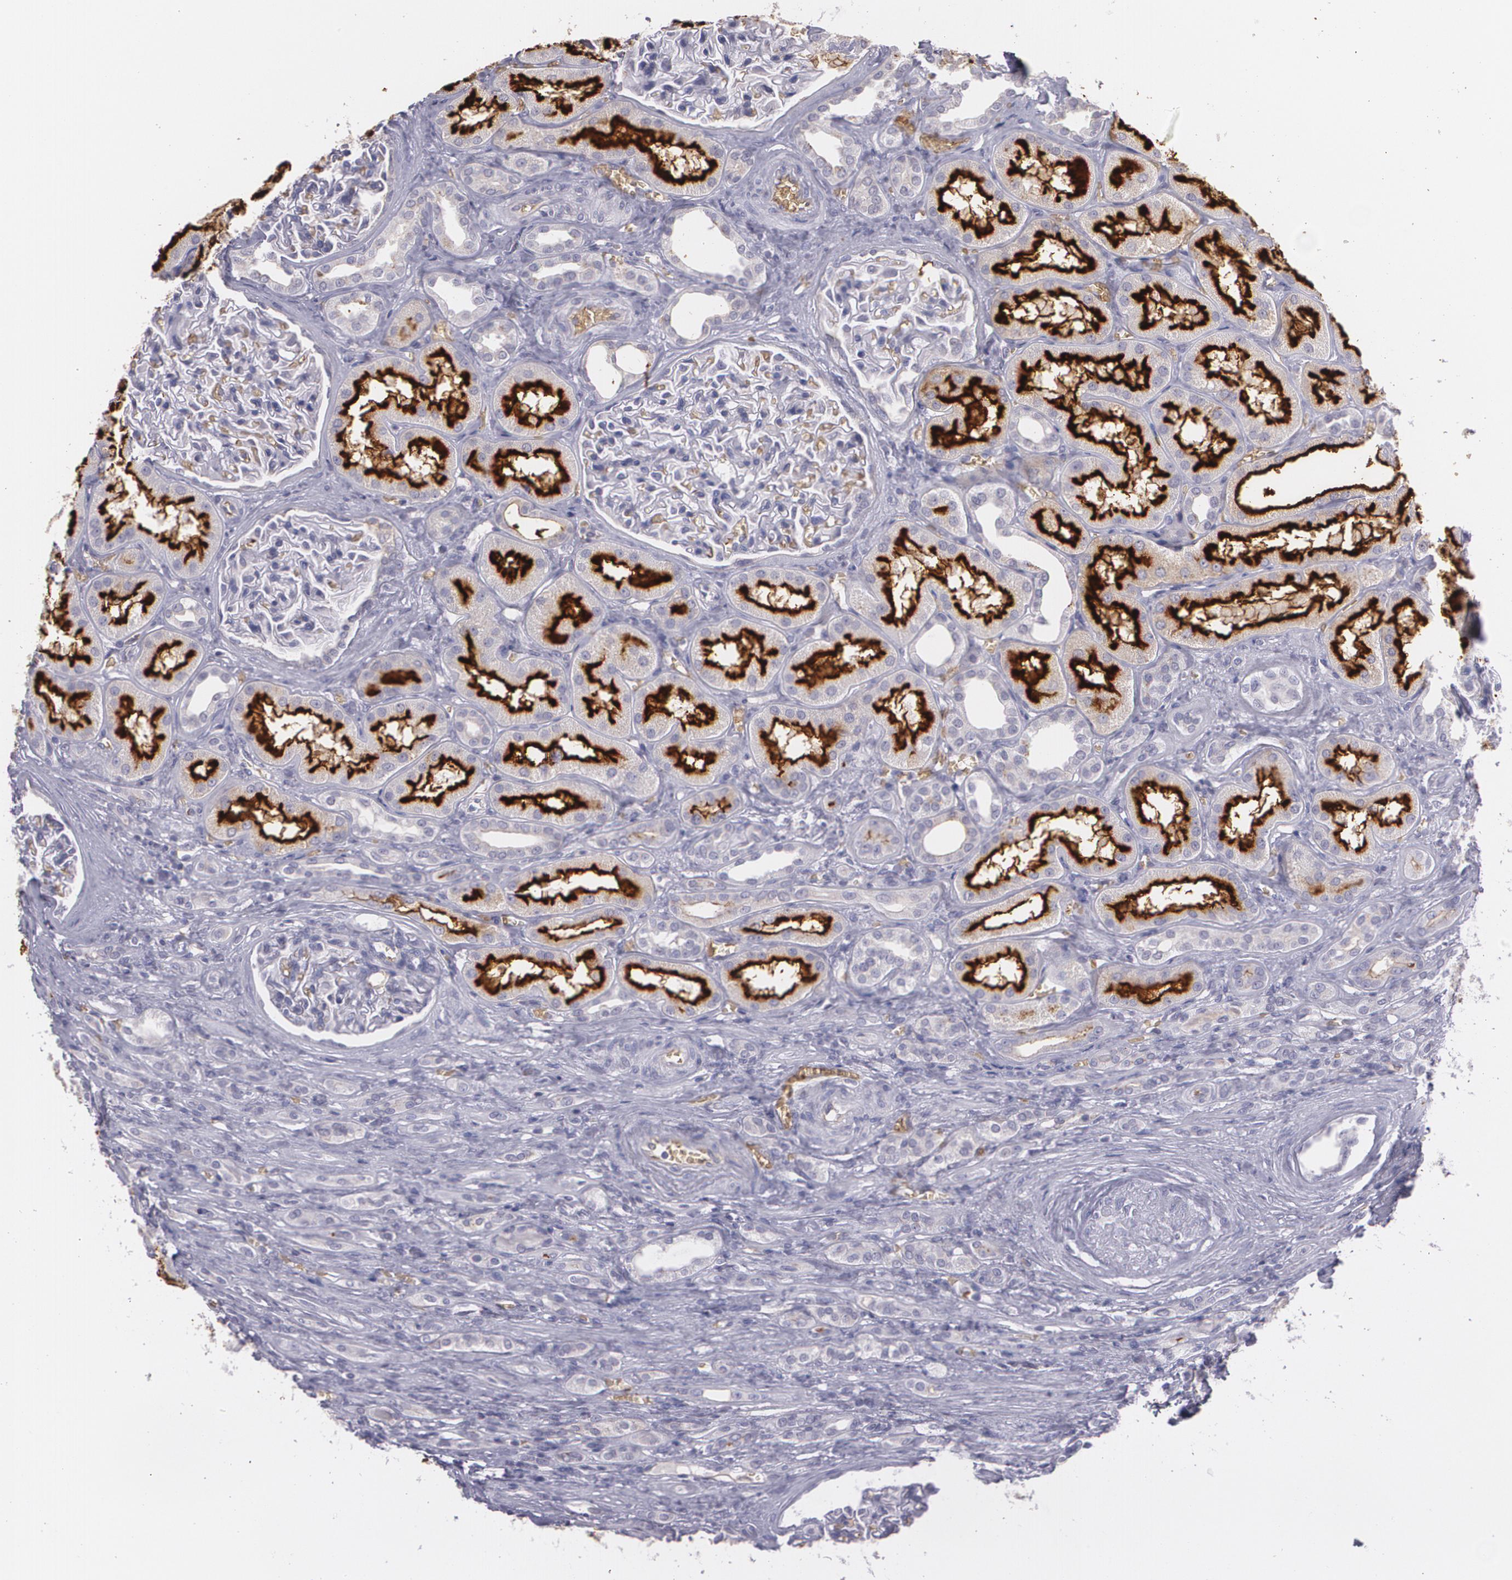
{"staining": {"intensity": "moderate", "quantity": ">75%", "location": "cytoplasmic/membranous"}, "tissue": "renal cancer", "cell_type": "Tumor cells", "image_type": "cancer", "snomed": [{"axis": "morphology", "description": "Adenocarcinoma, NOS"}, {"axis": "topography", "description": "Kidney"}], "caption": "Protein expression analysis of human renal cancer (adenocarcinoma) reveals moderate cytoplasmic/membranous positivity in approximately >75% of tumor cells. The staining was performed using DAB (3,3'-diaminobenzidine) to visualize the protein expression in brown, while the nuclei were stained in blue with hematoxylin (Magnification: 20x).", "gene": "ACE", "patient": {"sex": "male", "age": 46}}